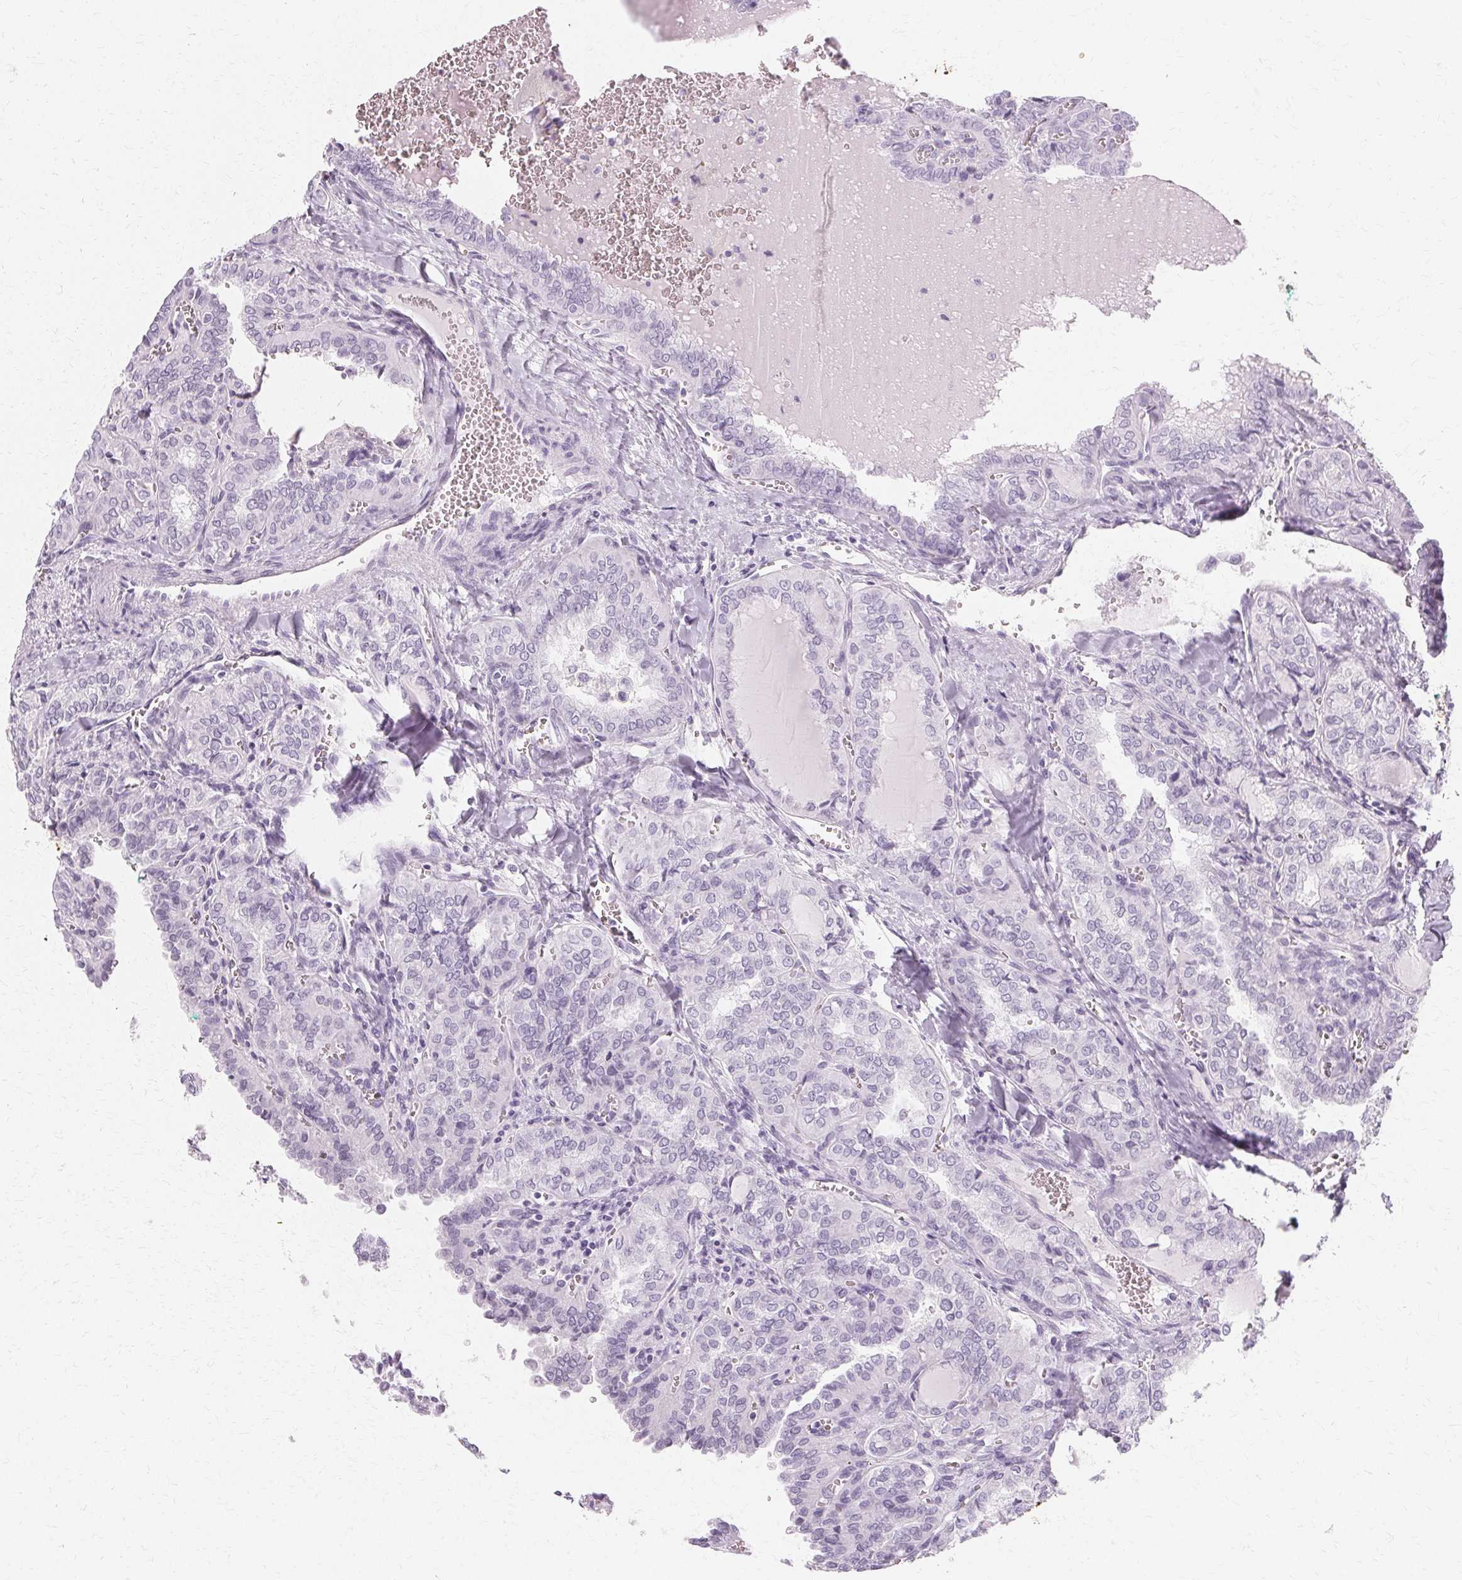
{"staining": {"intensity": "negative", "quantity": "none", "location": "none"}, "tissue": "thyroid cancer", "cell_type": "Tumor cells", "image_type": "cancer", "snomed": [{"axis": "morphology", "description": "Papillary adenocarcinoma, NOS"}, {"axis": "topography", "description": "Thyroid gland"}], "caption": "High magnification brightfield microscopy of thyroid cancer (papillary adenocarcinoma) stained with DAB (brown) and counterstained with hematoxylin (blue): tumor cells show no significant expression.", "gene": "KRT6C", "patient": {"sex": "female", "age": 41}}